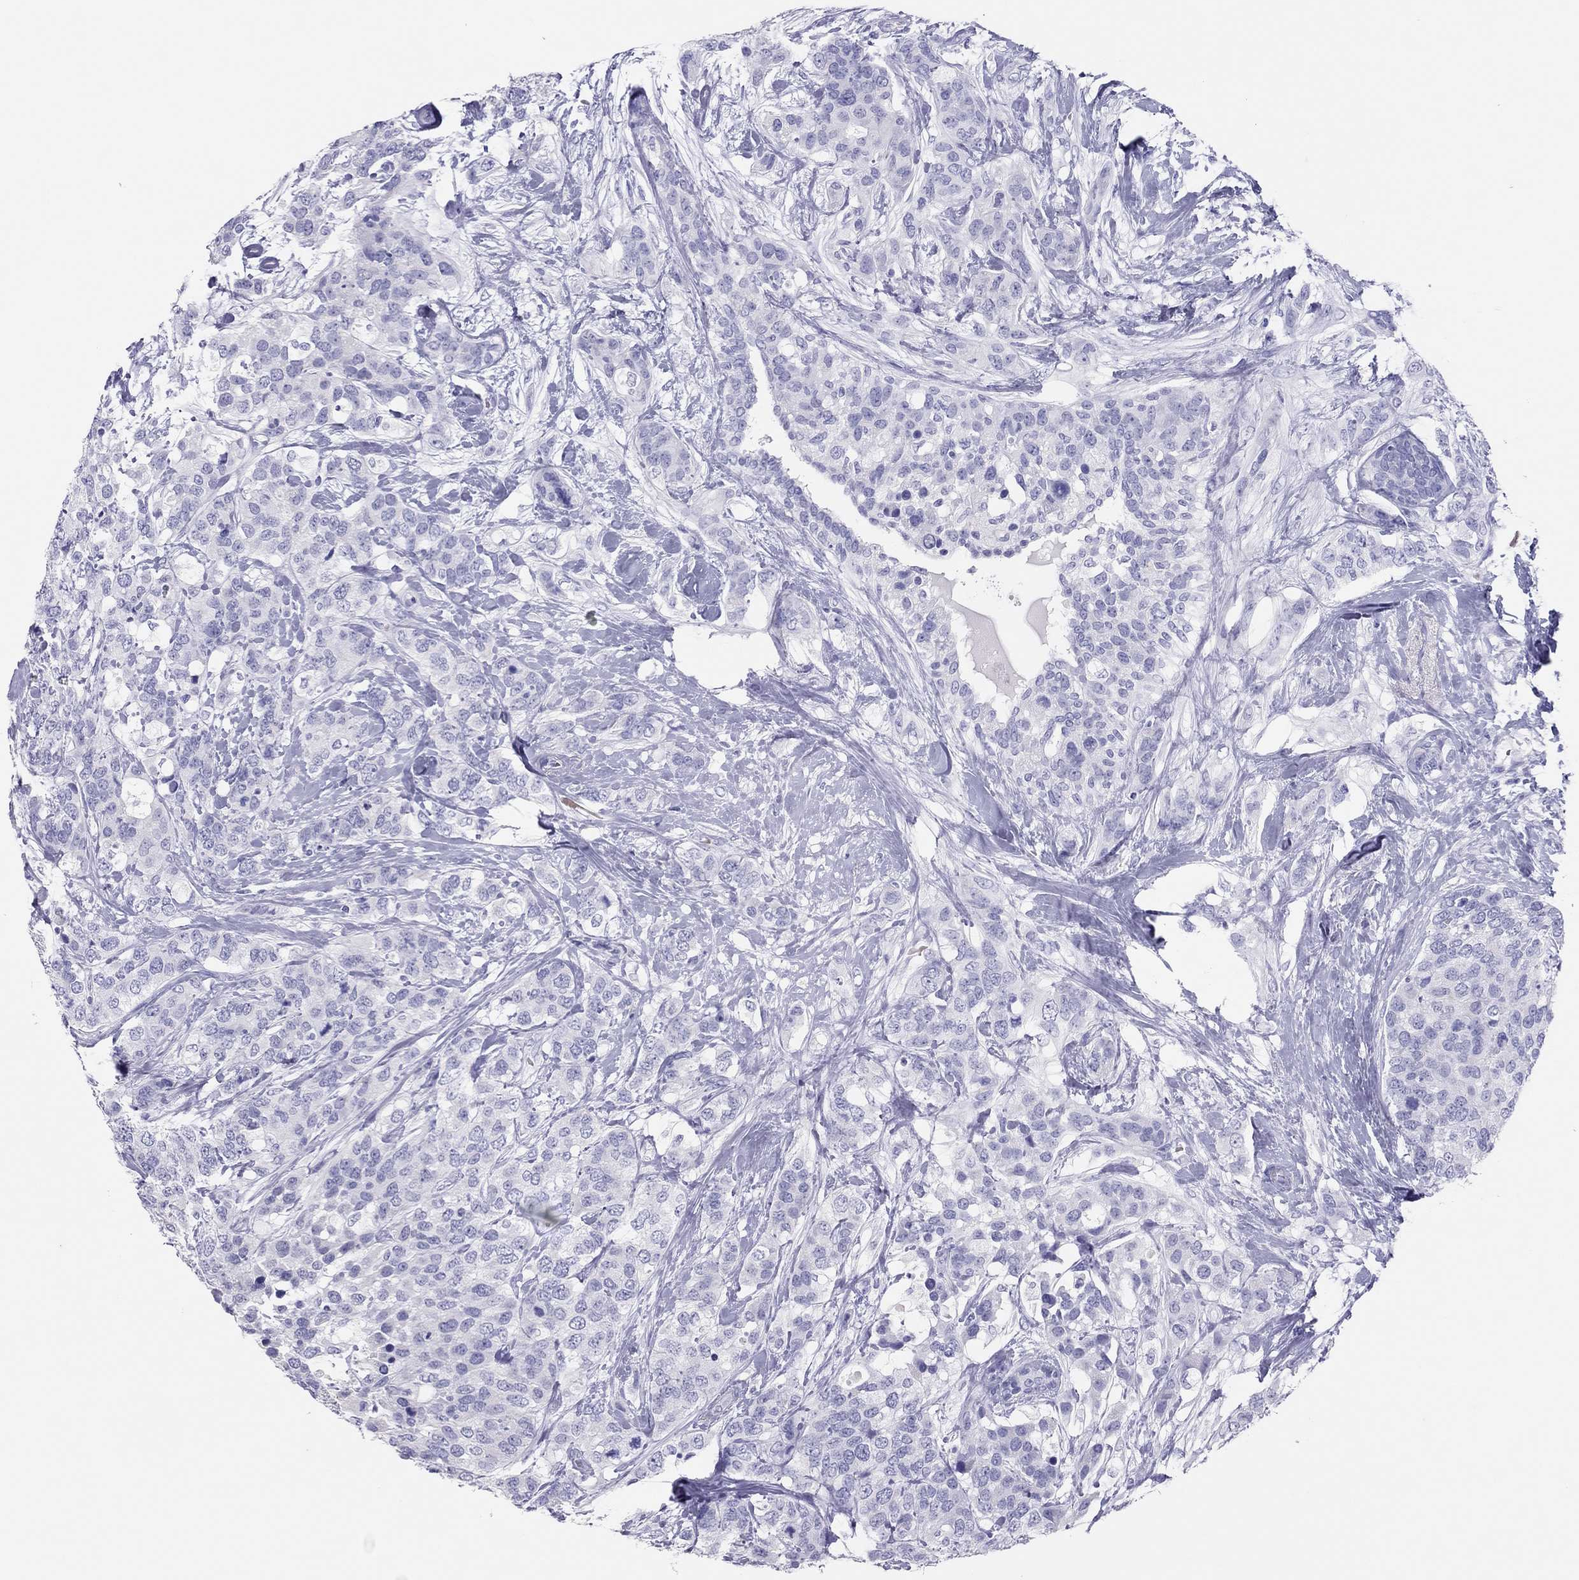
{"staining": {"intensity": "negative", "quantity": "none", "location": "none"}, "tissue": "breast cancer", "cell_type": "Tumor cells", "image_type": "cancer", "snomed": [{"axis": "morphology", "description": "Lobular carcinoma"}, {"axis": "topography", "description": "Breast"}], "caption": "A photomicrograph of lobular carcinoma (breast) stained for a protein shows no brown staining in tumor cells. (DAB IHC with hematoxylin counter stain).", "gene": "TSHB", "patient": {"sex": "female", "age": 59}}